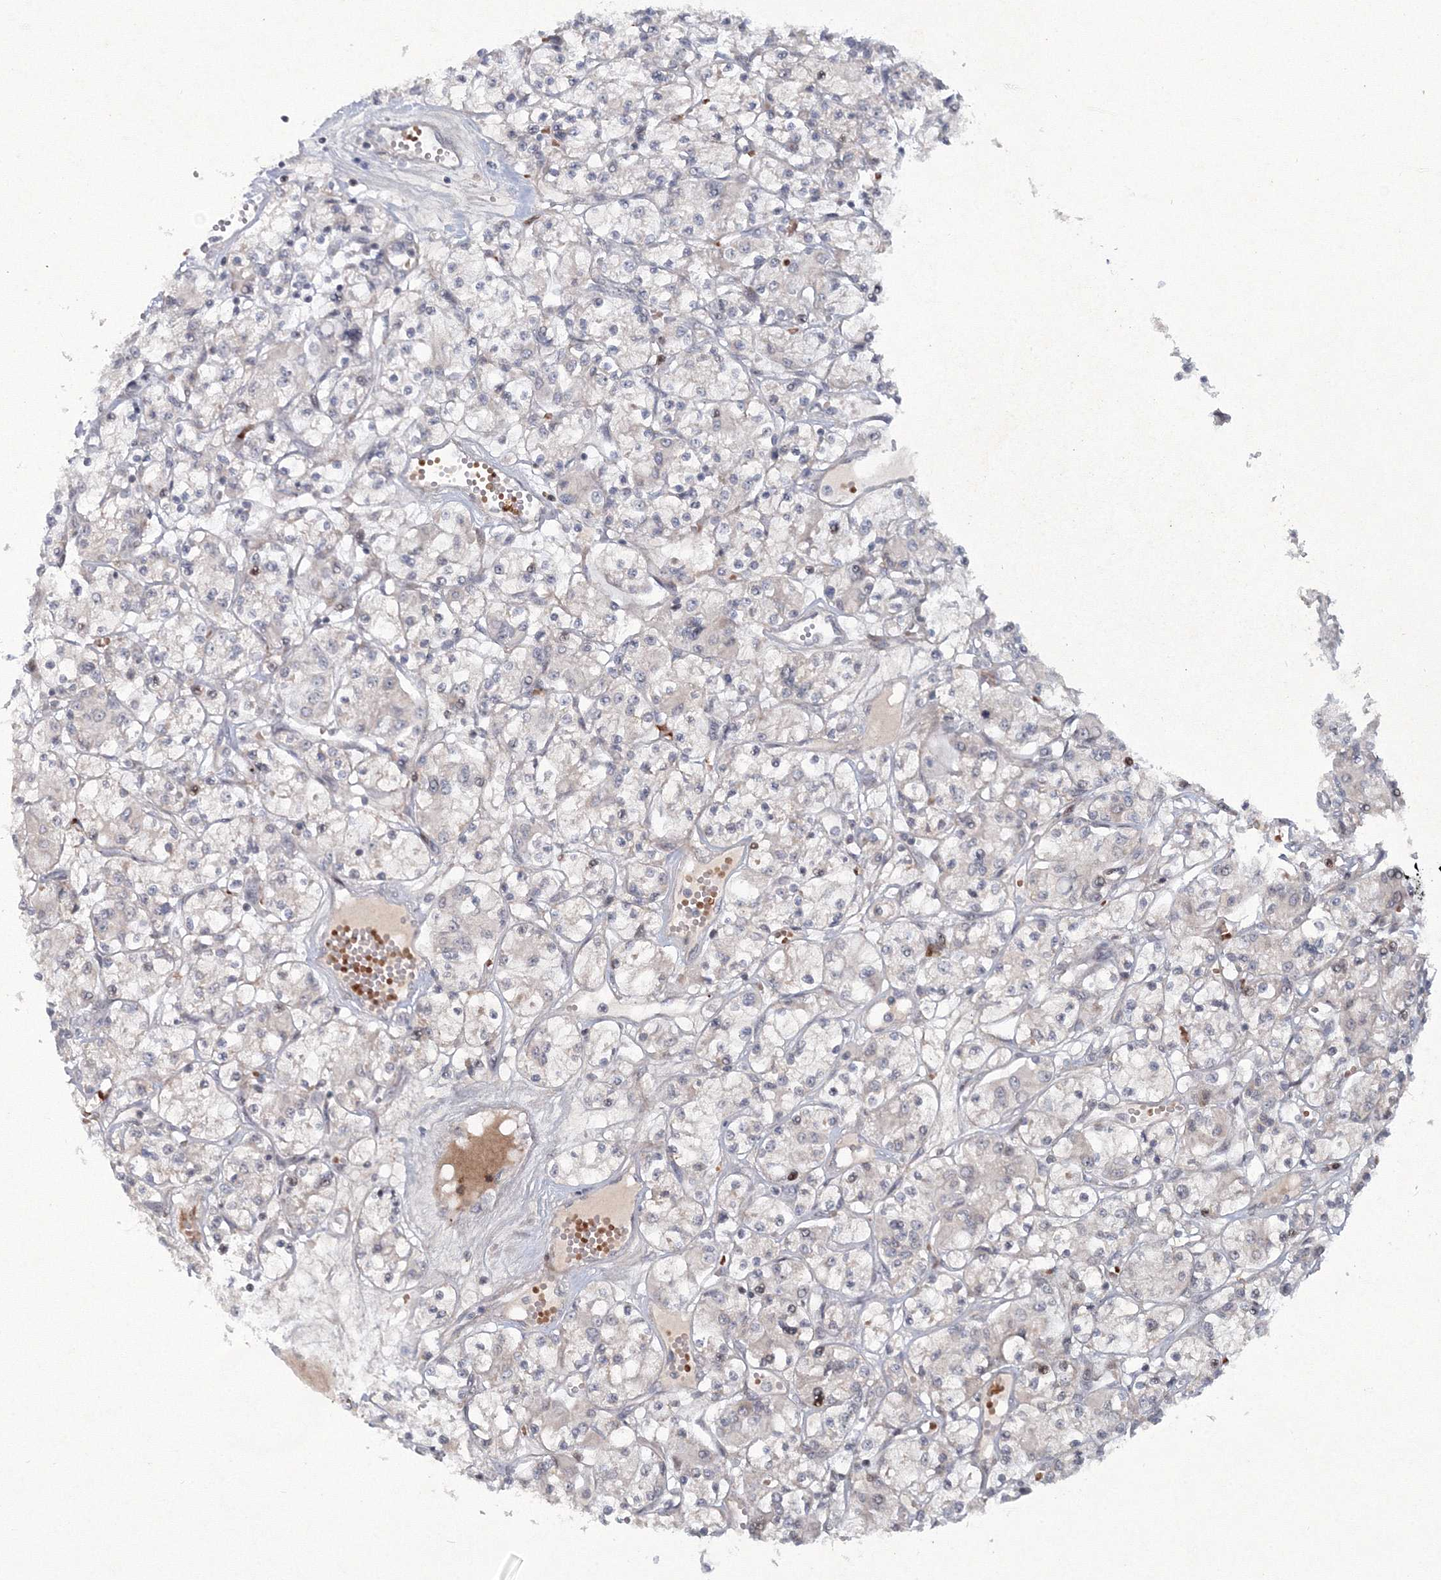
{"staining": {"intensity": "negative", "quantity": "none", "location": "none"}, "tissue": "renal cancer", "cell_type": "Tumor cells", "image_type": "cancer", "snomed": [{"axis": "morphology", "description": "Adenocarcinoma, NOS"}, {"axis": "topography", "description": "Kidney"}], "caption": "Immunohistochemistry of human renal adenocarcinoma demonstrates no staining in tumor cells.", "gene": "C3orf33", "patient": {"sex": "female", "age": 59}}